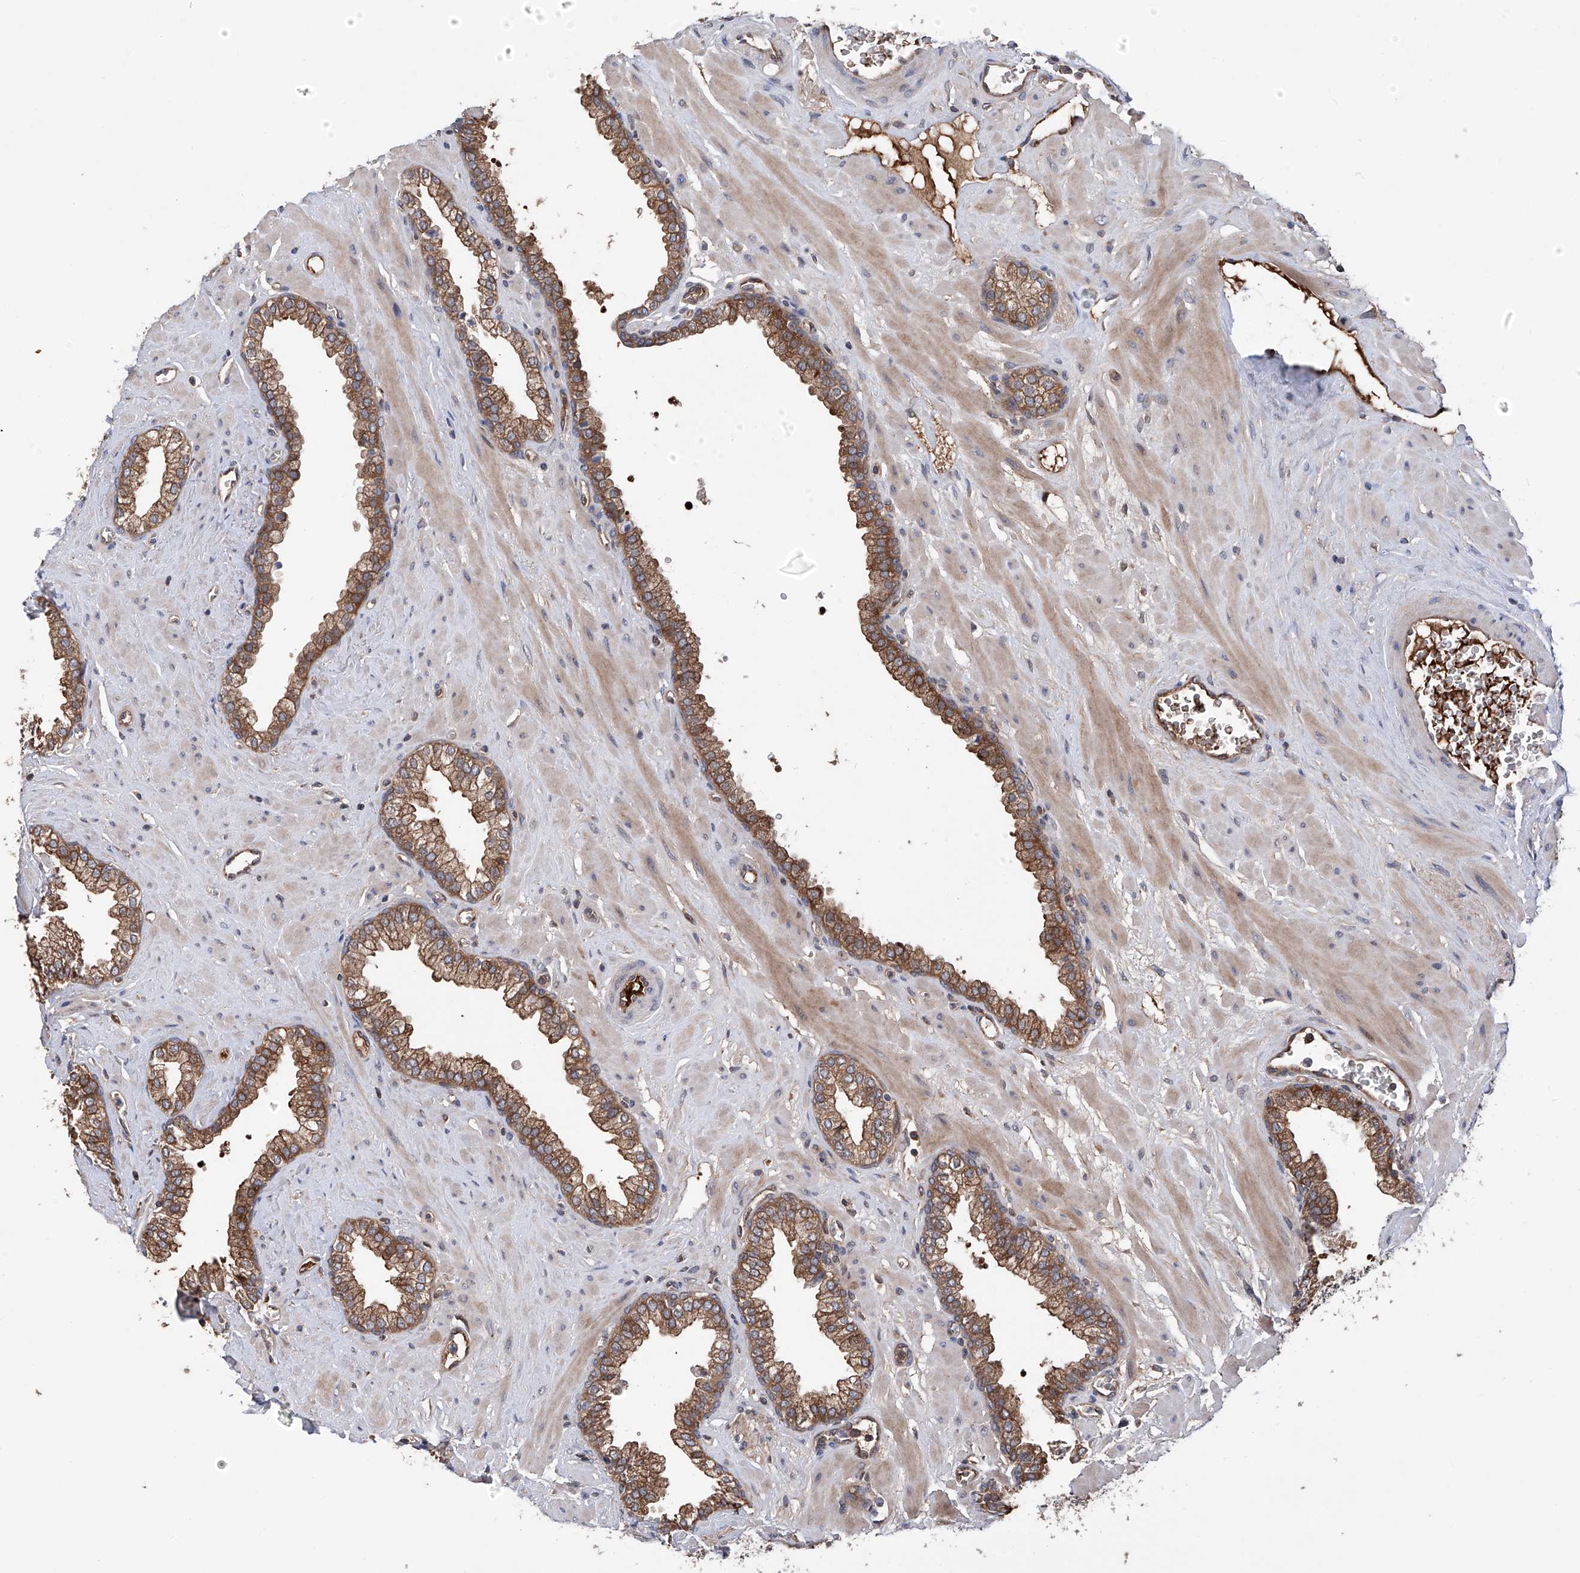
{"staining": {"intensity": "moderate", "quantity": ">75%", "location": "cytoplasmic/membranous"}, "tissue": "prostate", "cell_type": "Glandular cells", "image_type": "normal", "snomed": [{"axis": "morphology", "description": "Normal tissue, NOS"}, {"axis": "morphology", "description": "Urothelial carcinoma, Low grade"}, {"axis": "topography", "description": "Urinary bladder"}, {"axis": "topography", "description": "Prostate"}], "caption": "Prostate stained with DAB IHC reveals medium levels of moderate cytoplasmic/membranous expression in approximately >75% of glandular cells.", "gene": "NUDT17", "patient": {"sex": "male", "age": 60}}